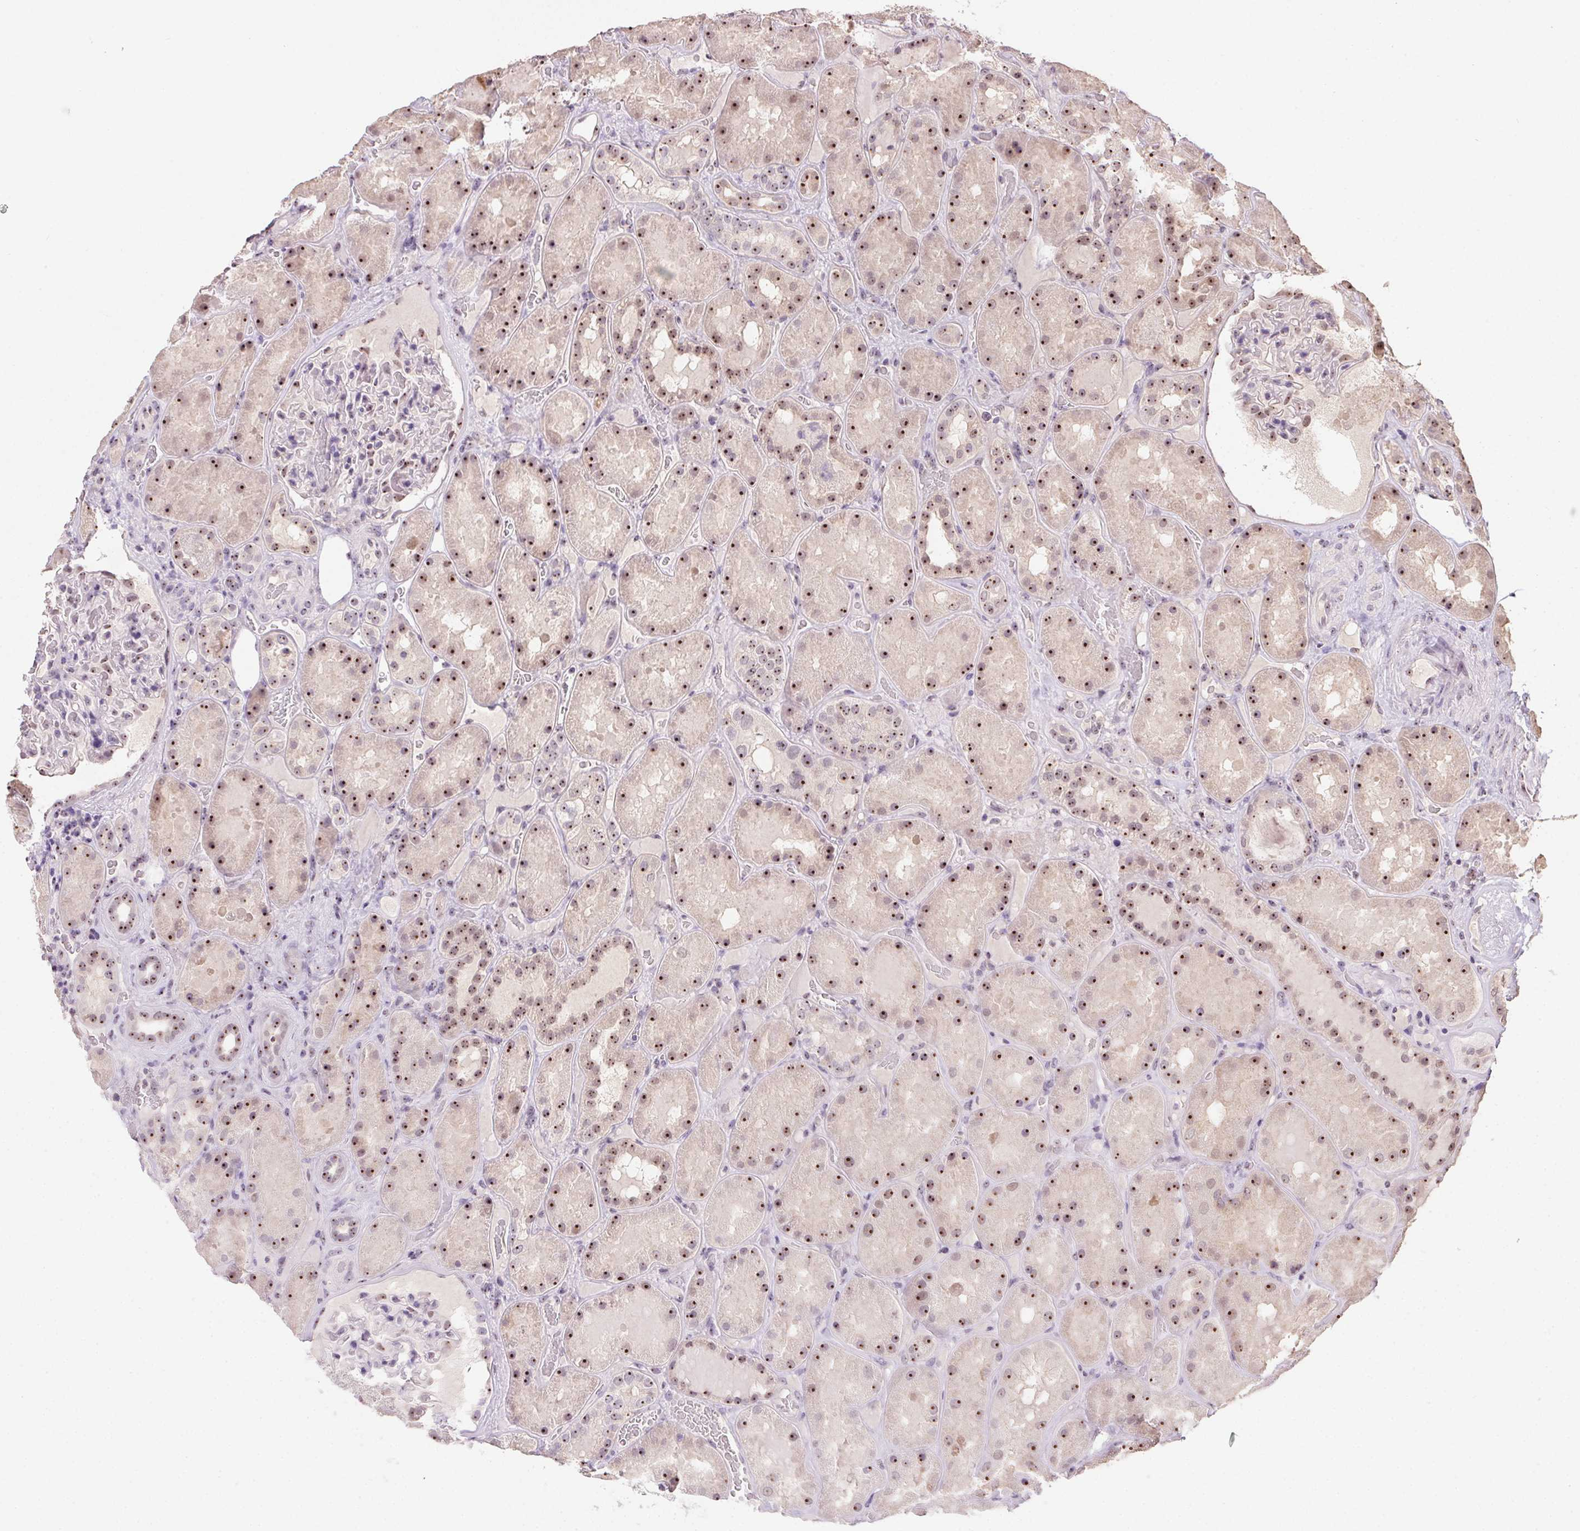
{"staining": {"intensity": "weak", "quantity": "<25%", "location": "nuclear"}, "tissue": "kidney", "cell_type": "Cells in glomeruli", "image_type": "normal", "snomed": [{"axis": "morphology", "description": "Normal tissue, NOS"}, {"axis": "topography", "description": "Kidney"}], "caption": "IHC photomicrograph of normal human kidney stained for a protein (brown), which displays no staining in cells in glomeruli.", "gene": "BATF2", "patient": {"sex": "male", "age": 73}}